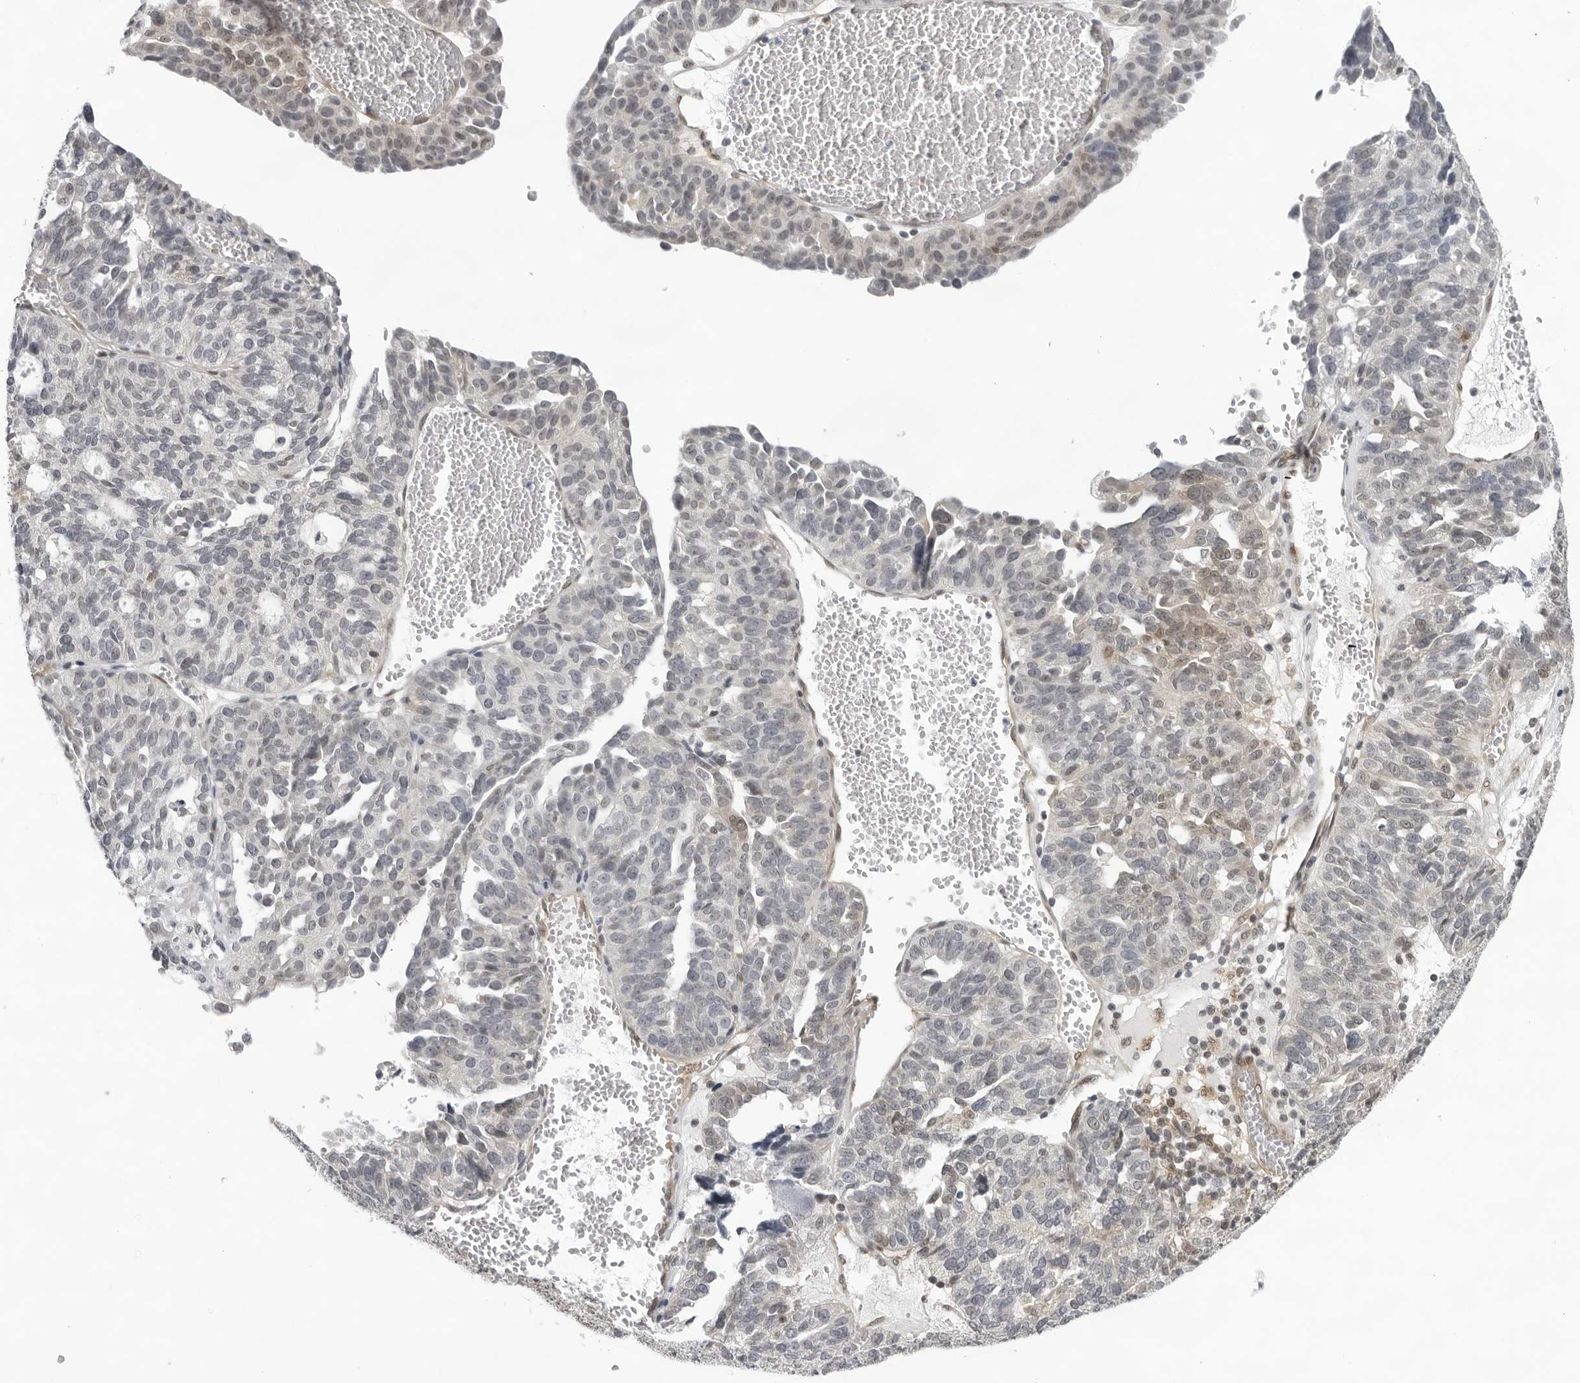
{"staining": {"intensity": "weak", "quantity": "<25%", "location": "cytoplasmic/membranous"}, "tissue": "ovarian cancer", "cell_type": "Tumor cells", "image_type": "cancer", "snomed": [{"axis": "morphology", "description": "Cystadenocarcinoma, serous, NOS"}, {"axis": "topography", "description": "Ovary"}], "caption": "Photomicrograph shows no protein positivity in tumor cells of ovarian serous cystadenocarcinoma tissue.", "gene": "CASP7", "patient": {"sex": "female", "age": 59}}